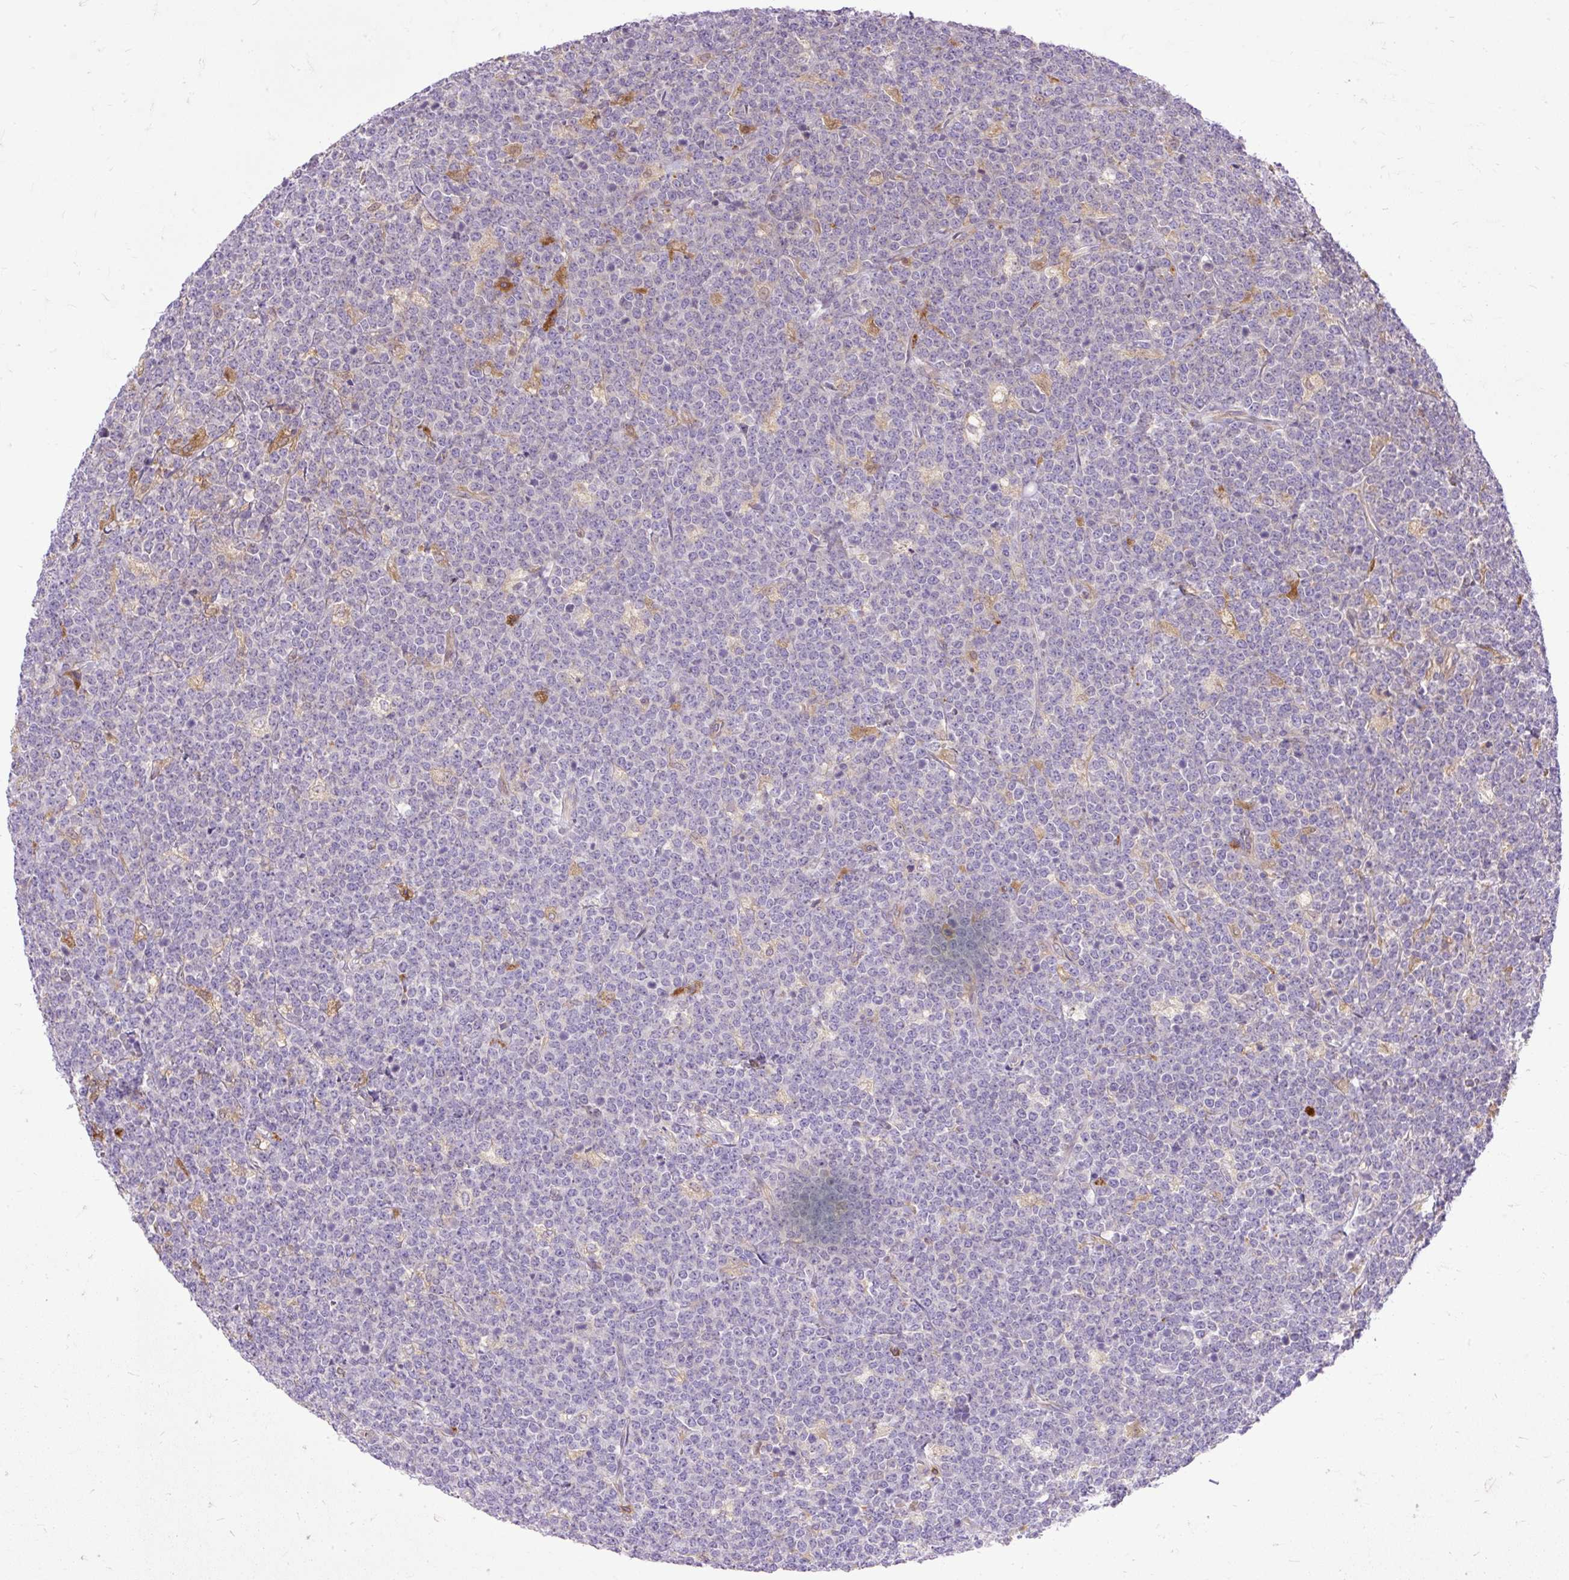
{"staining": {"intensity": "negative", "quantity": "none", "location": "none"}, "tissue": "lymphoma", "cell_type": "Tumor cells", "image_type": "cancer", "snomed": [{"axis": "morphology", "description": "Malignant lymphoma, non-Hodgkin's type, High grade"}, {"axis": "topography", "description": "Small intestine"}, {"axis": "topography", "description": "Colon"}], "caption": "Micrograph shows no significant protein positivity in tumor cells of malignant lymphoma, non-Hodgkin's type (high-grade).", "gene": "HEXB", "patient": {"sex": "male", "age": 8}}